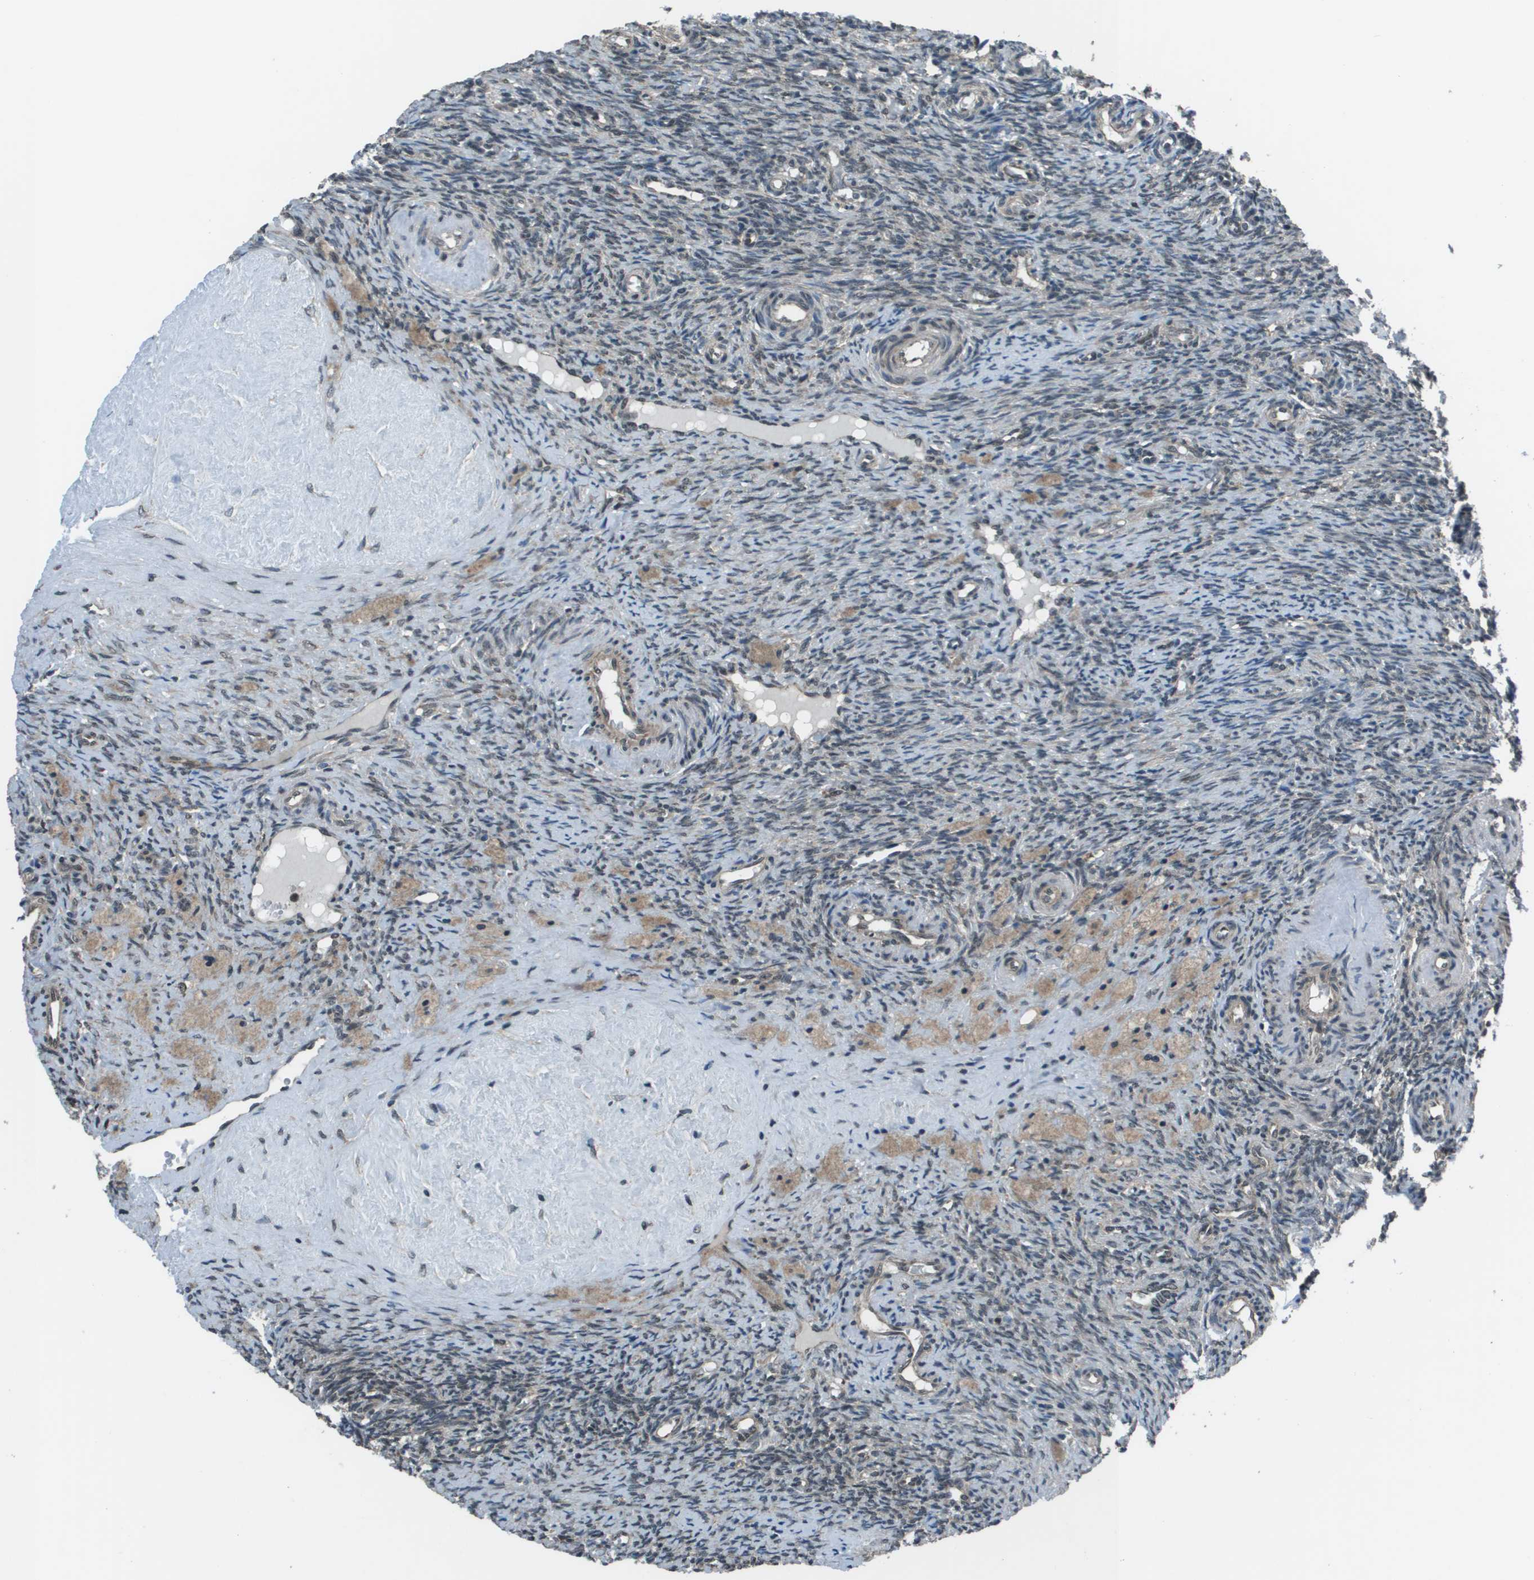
{"staining": {"intensity": "moderate", "quantity": "25%-75%", "location": "cytoplasmic/membranous"}, "tissue": "ovary", "cell_type": "Ovarian stroma cells", "image_type": "normal", "snomed": [{"axis": "morphology", "description": "Normal tissue, NOS"}, {"axis": "topography", "description": "Ovary"}], "caption": "Normal ovary was stained to show a protein in brown. There is medium levels of moderate cytoplasmic/membranous expression in approximately 25%-75% of ovarian stroma cells.", "gene": "PPFIA1", "patient": {"sex": "female", "age": 41}}